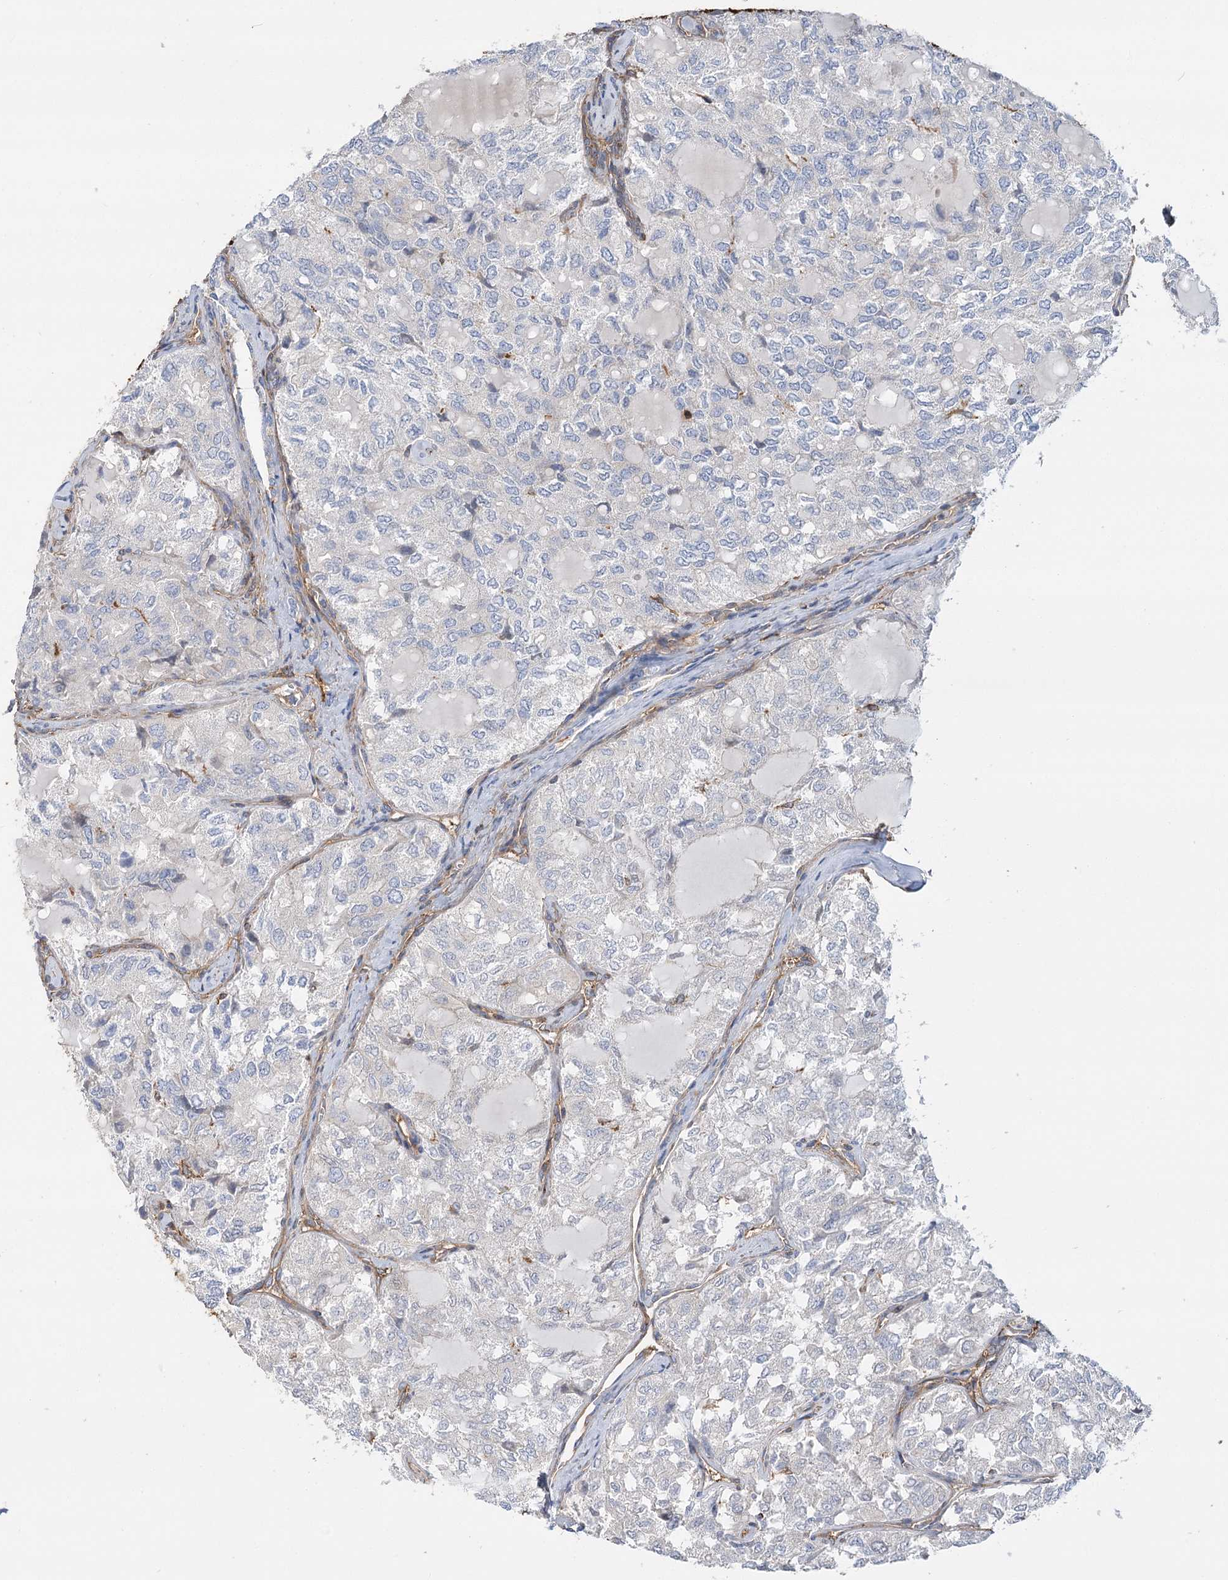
{"staining": {"intensity": "negative", "quantity": "none", "location": "none"}, "tissue": "thyroid cancer", "cell_type": "Tumor cells", "image_type": "cancer", "snomed": [{"axis": "morphology", "description": "Follicular adenoma carcinoma, NOS"}, {"axis": "topography", "description": "Thyroid gland"}], "caption": "Tumor cells are negative for brown protein staining in thyroid cancer.", "gene": "GUSB", "patient": {"sex": "male", "age": 75}}